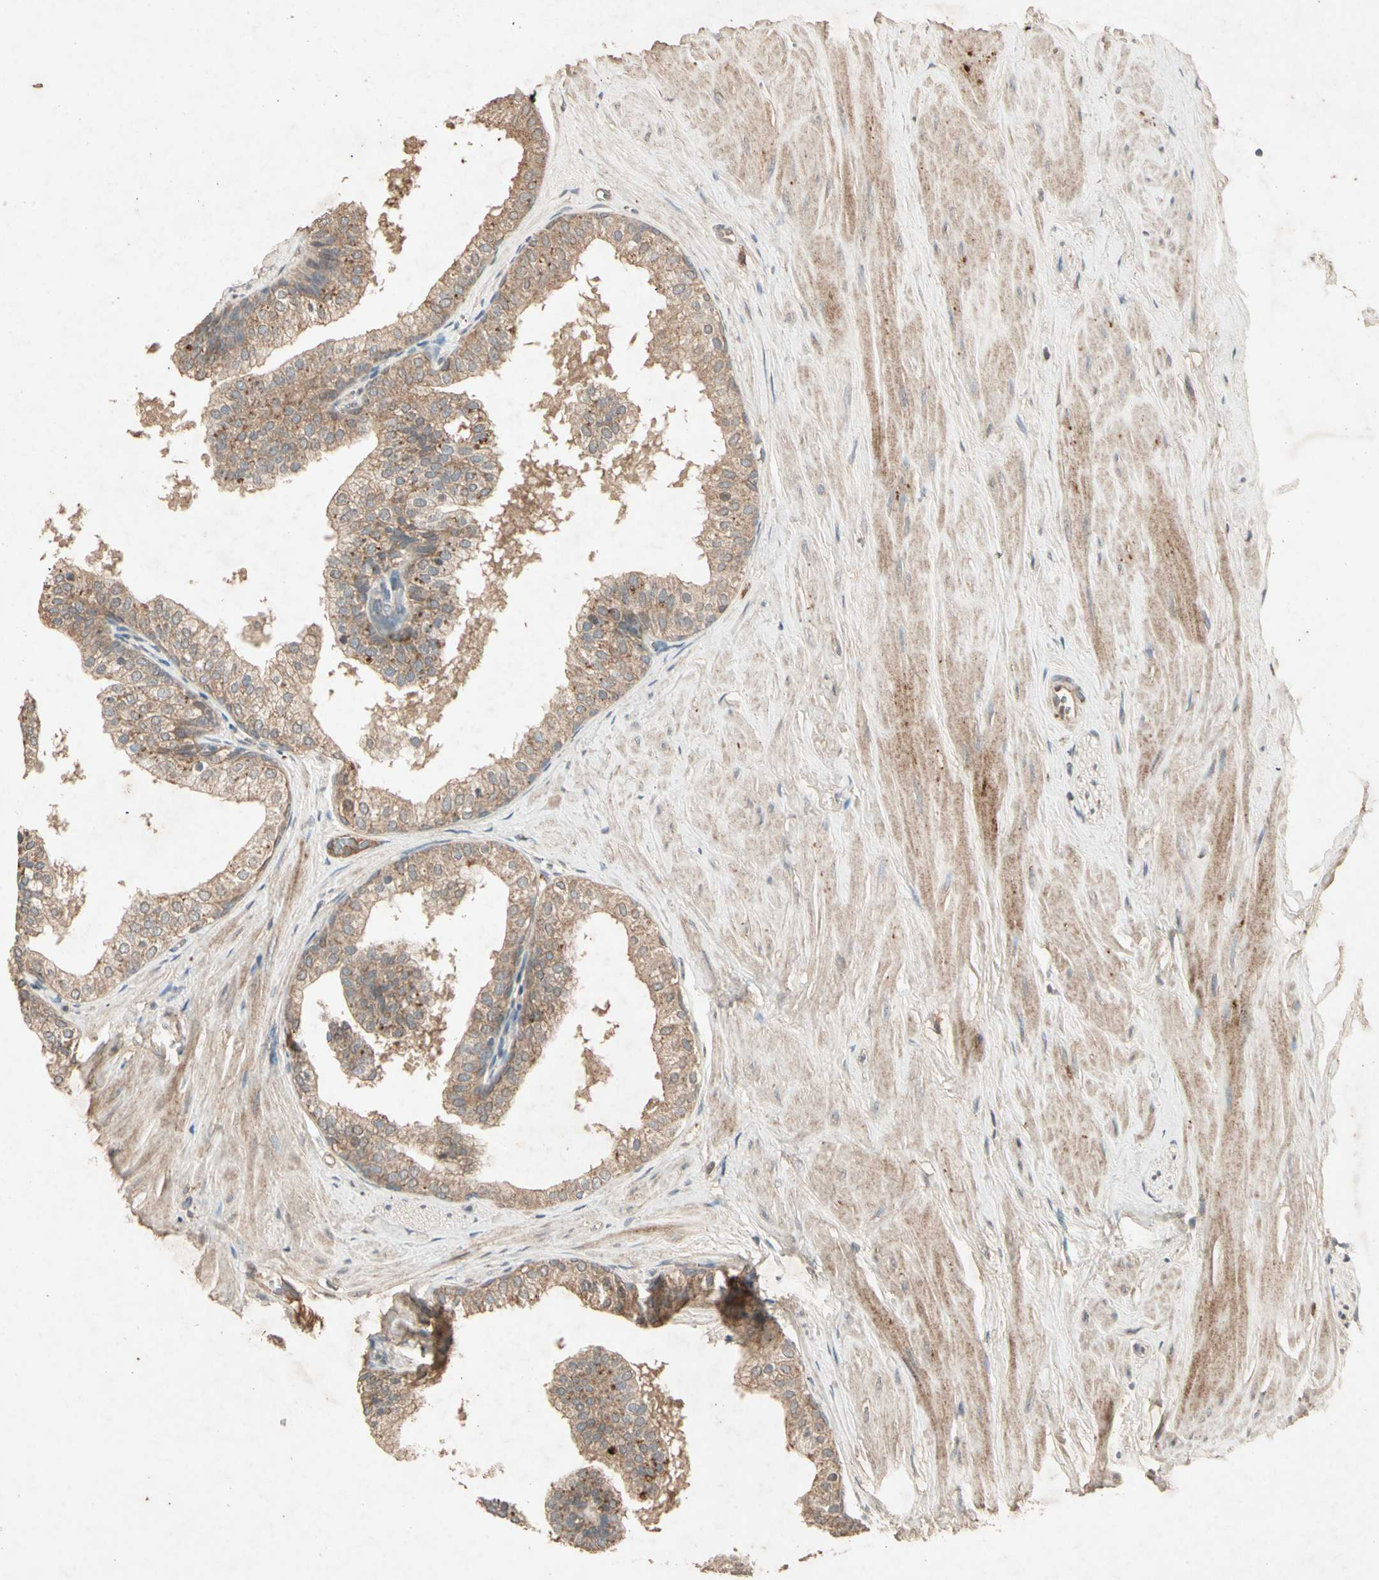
{"staining": {"intensity": "moderate", "quantity": ">75%", "location": "cytoplasmic/membranous"}, "tissue": "prostate", "cell_type": "Glandular cells", "image_type": "normal", "snomed": [{"axis": "morphology", "description": "Normal tissue, NOS"}, {"axis": "topography", "description": "Prostate"}], "caption": "Immunohistochemical staining of normal prostate exhibits >75% levels of moderate cytoplasmic/membranous protein positivity in approximately >75% of glandular cells. (IHC, brightfield microscopy, high magnification).", "gene": "GPLD1", "patient": {"sex": "male", "age": 60}}